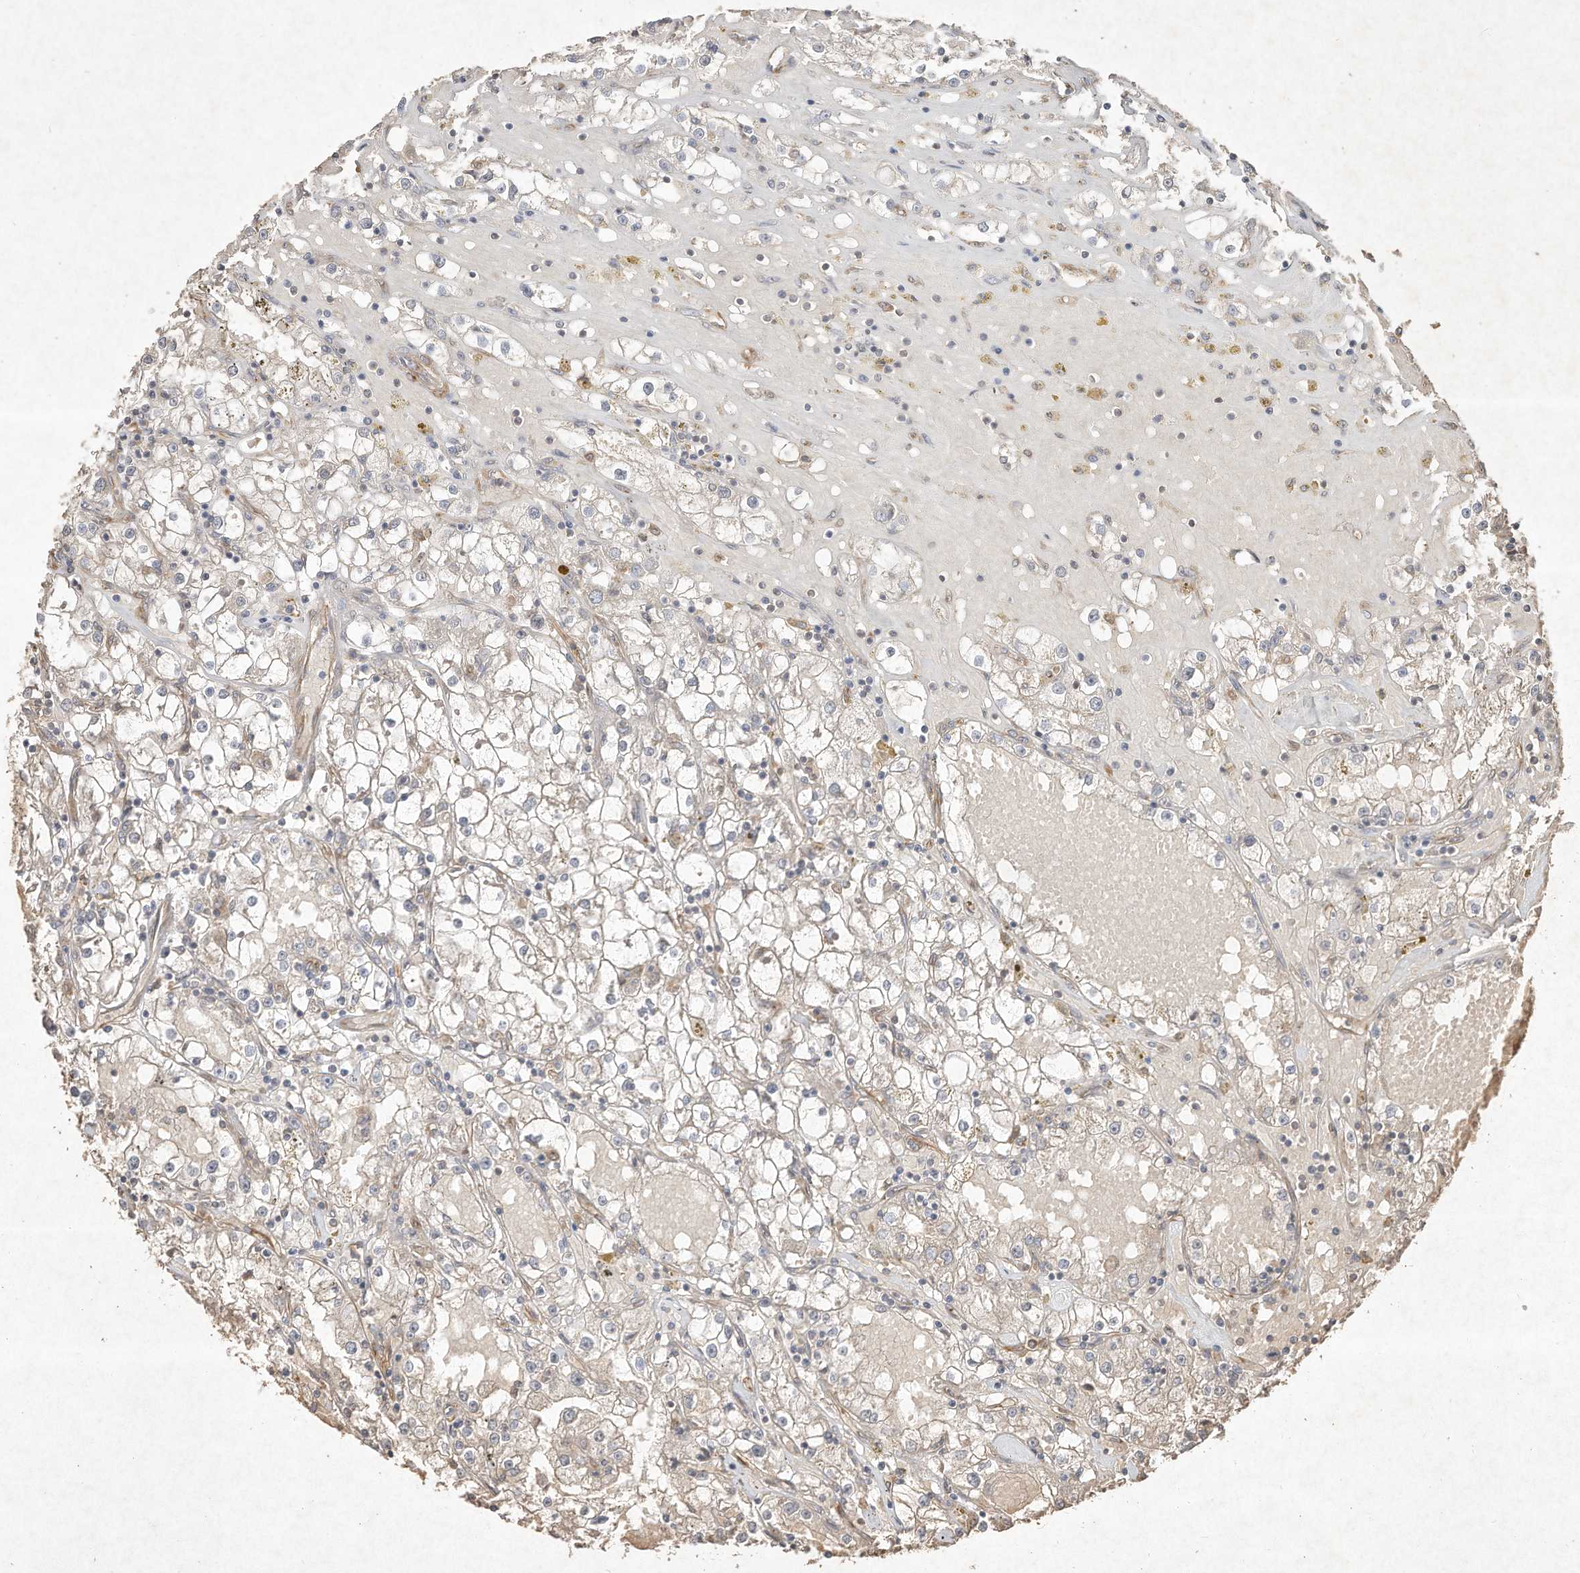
{"staining": {"intensity": "negative", "quantity": "none", "location": "none"}, "tissue": "renal cancer", "cell_type": "Tumor cells", "image_type": "cancer", "snomed": [{"axis": "morphology", "description": "Adenocarcinoma, NOS"}, {"axis": "topography", "description": "Kidney"}], "caption": "DAB (3,3'-diaminobenzidine) immunohistochemical staining of renal cancer (adenocarcinoma) displays no significant positivity in tumor cells. The staining was performed using DAB to visualize the protein expression in brown, while the nuclei were stained in blue with hematoxylin (Magnification: 20x).", "gene": "DYNC1I2", "patient": {"sex": "male", "age": 56}}